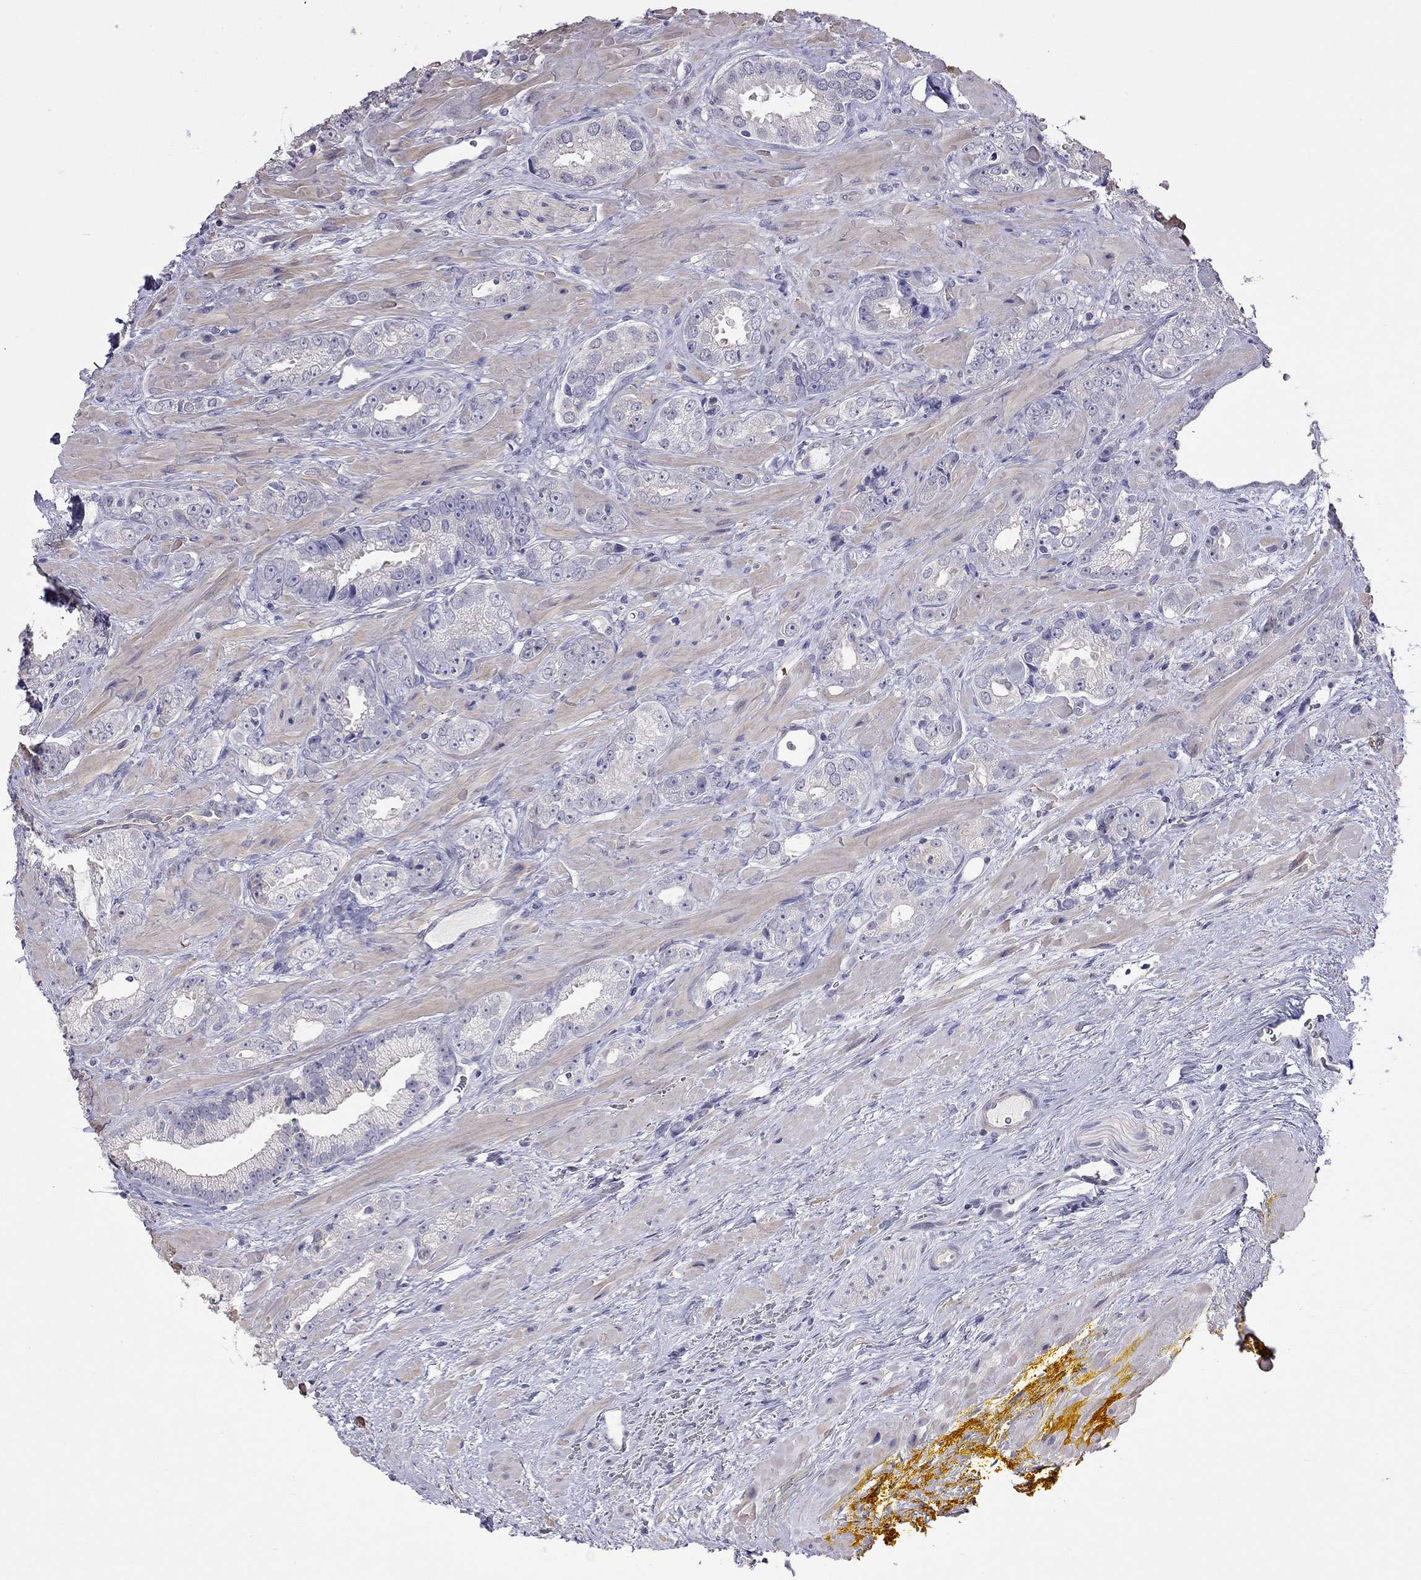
{"staining": {"intensity": "negative", "quantity": "none", "location": "none"}, "tissue": "prostate cancer", "cell_type": "Tumor cells", "image_type": "cancer", "snomed": [{"axis": "morphology", "description": "Adenocarcinoma, NOS"}, {"axis": "topography", "description": "Prostate"}], "caption": "Prostate cancer (adenocarcinoma) was stained to show a protein in brown. There is no significant positivity in tumor cells.", "gene": "FEZ1", "patient": {"sex": "male", "age": 67}}